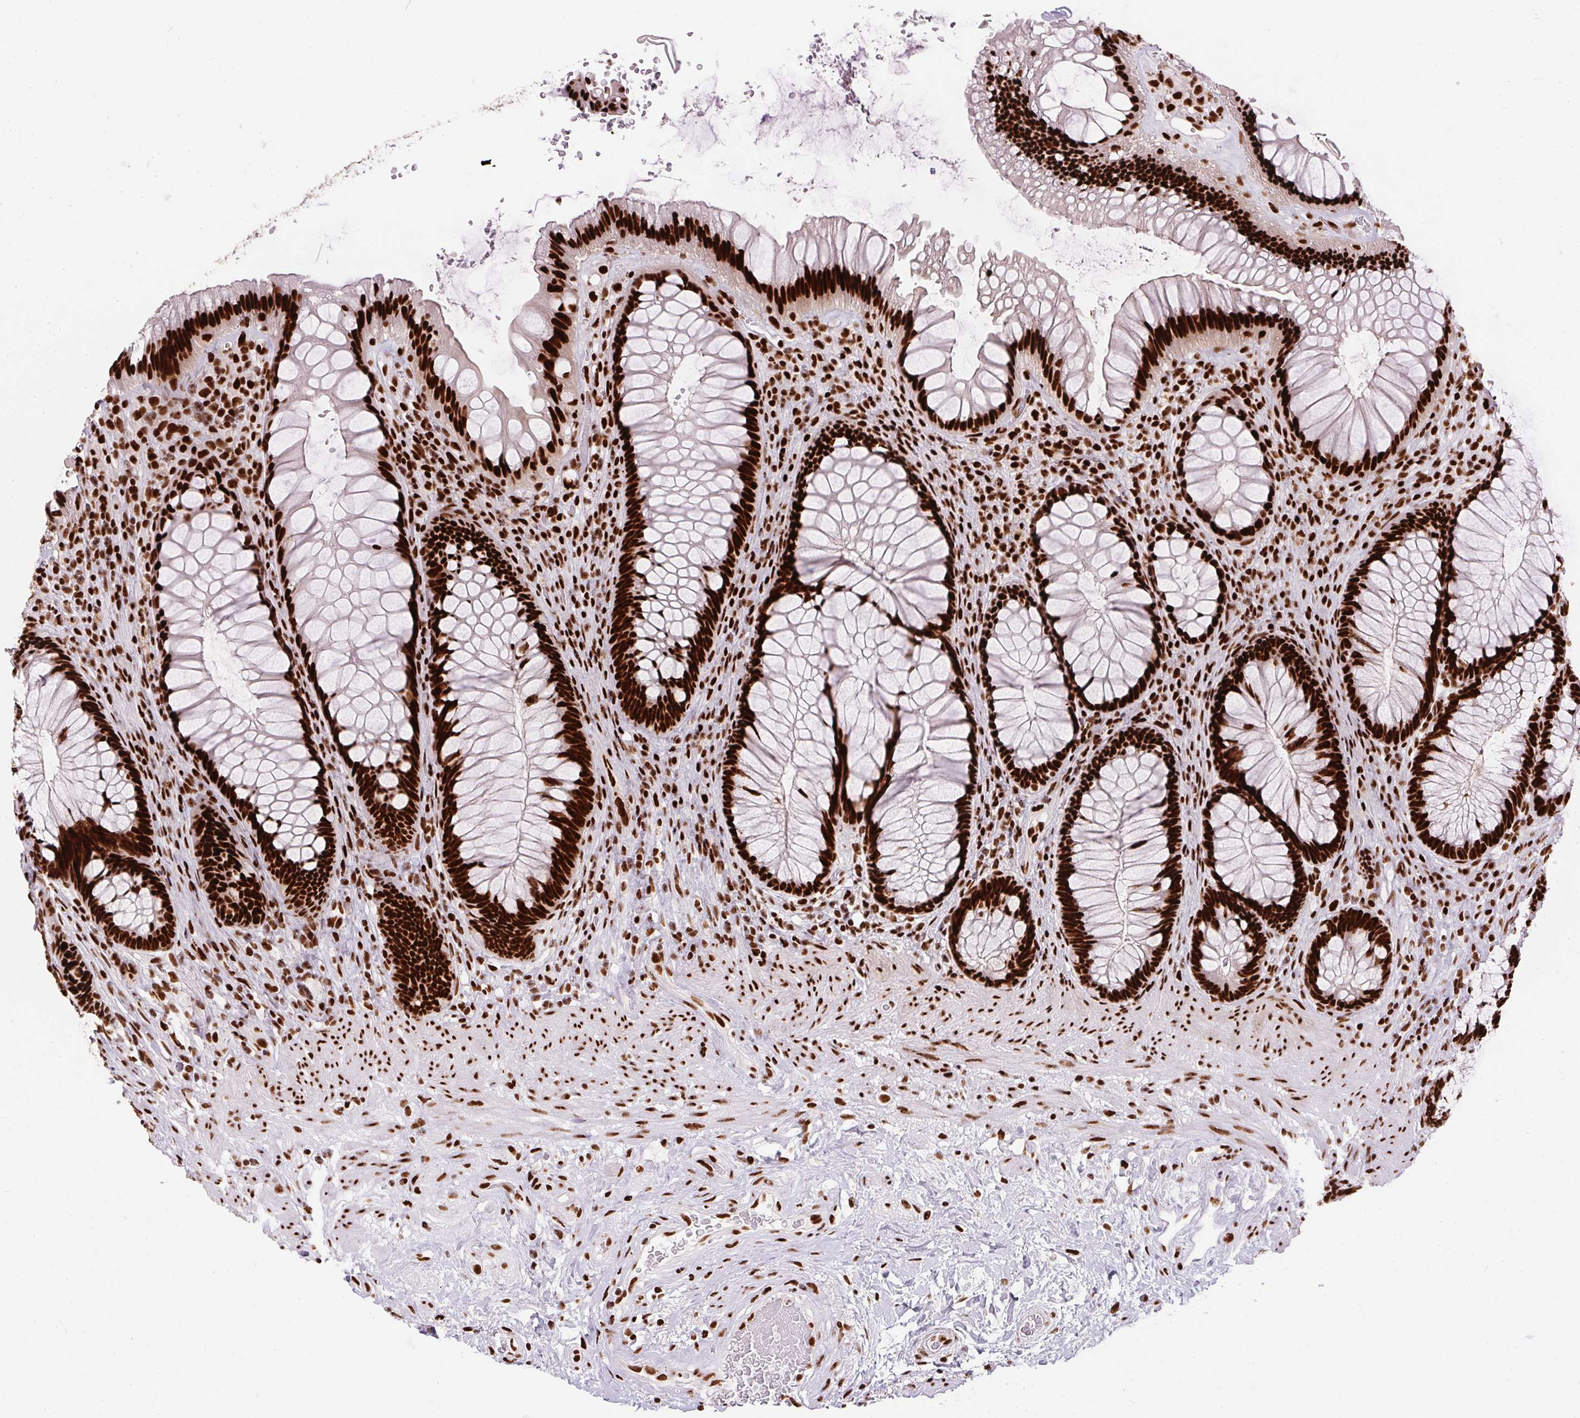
{"staining": {"intensity": "strong", "quantity": ">75%", "location": "nuclear"}, "tissue": "rectum", "cell_type": "Glandular cells", "image_type": "normal", "snomed": [{"axis": "morphology", "description": "Normal tissue, NOS"}, {"axis": "topography", "description": "Smooth muscle"}, {"axis": "topography", "description": "Rectum"}], "caption": "IHC image of normal rectum stained for a protein (brown), which exhibits high levels of strong nuclear staining in approximately >75% of glandular cells.", "gene": "PAGE3", "patient": {"sex": "male", "age": 53}}